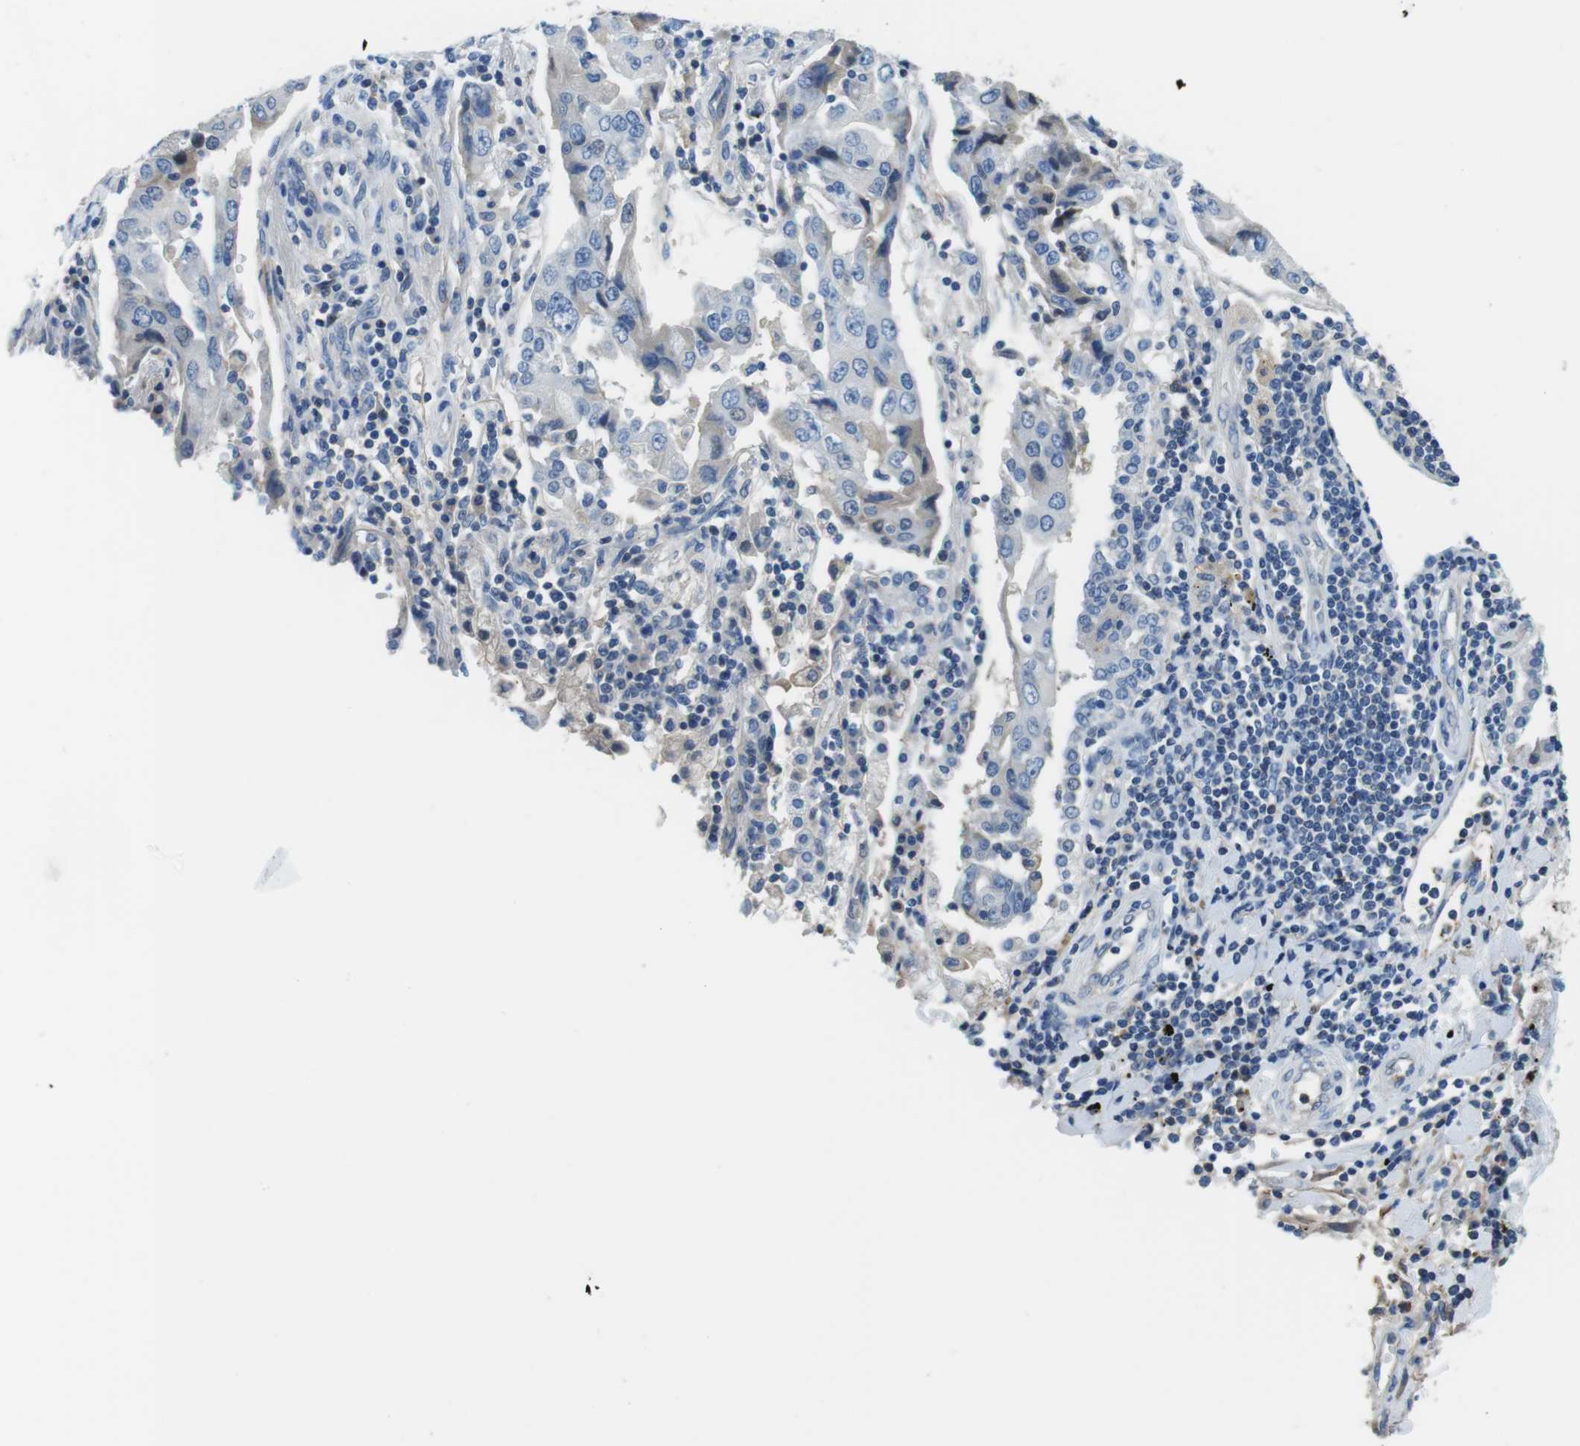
{"staining": {"intensity": "negative", "quantity": "none", "location": "none"}, "tissue": "lung cancer", "cell_type": "Tumor cells", "image_type": "cancer", "snomed": [{"axis": "morphology", "description": "Adenocarcinoma, NOS"}, {"axis": "topography", "description": "Lung"}], "caption": "There is no significant expression in tumor cells of adenocarcinoma (lung).", "gene": "TMPRSS15", "patient": {"sex": "female", "age": 65}}